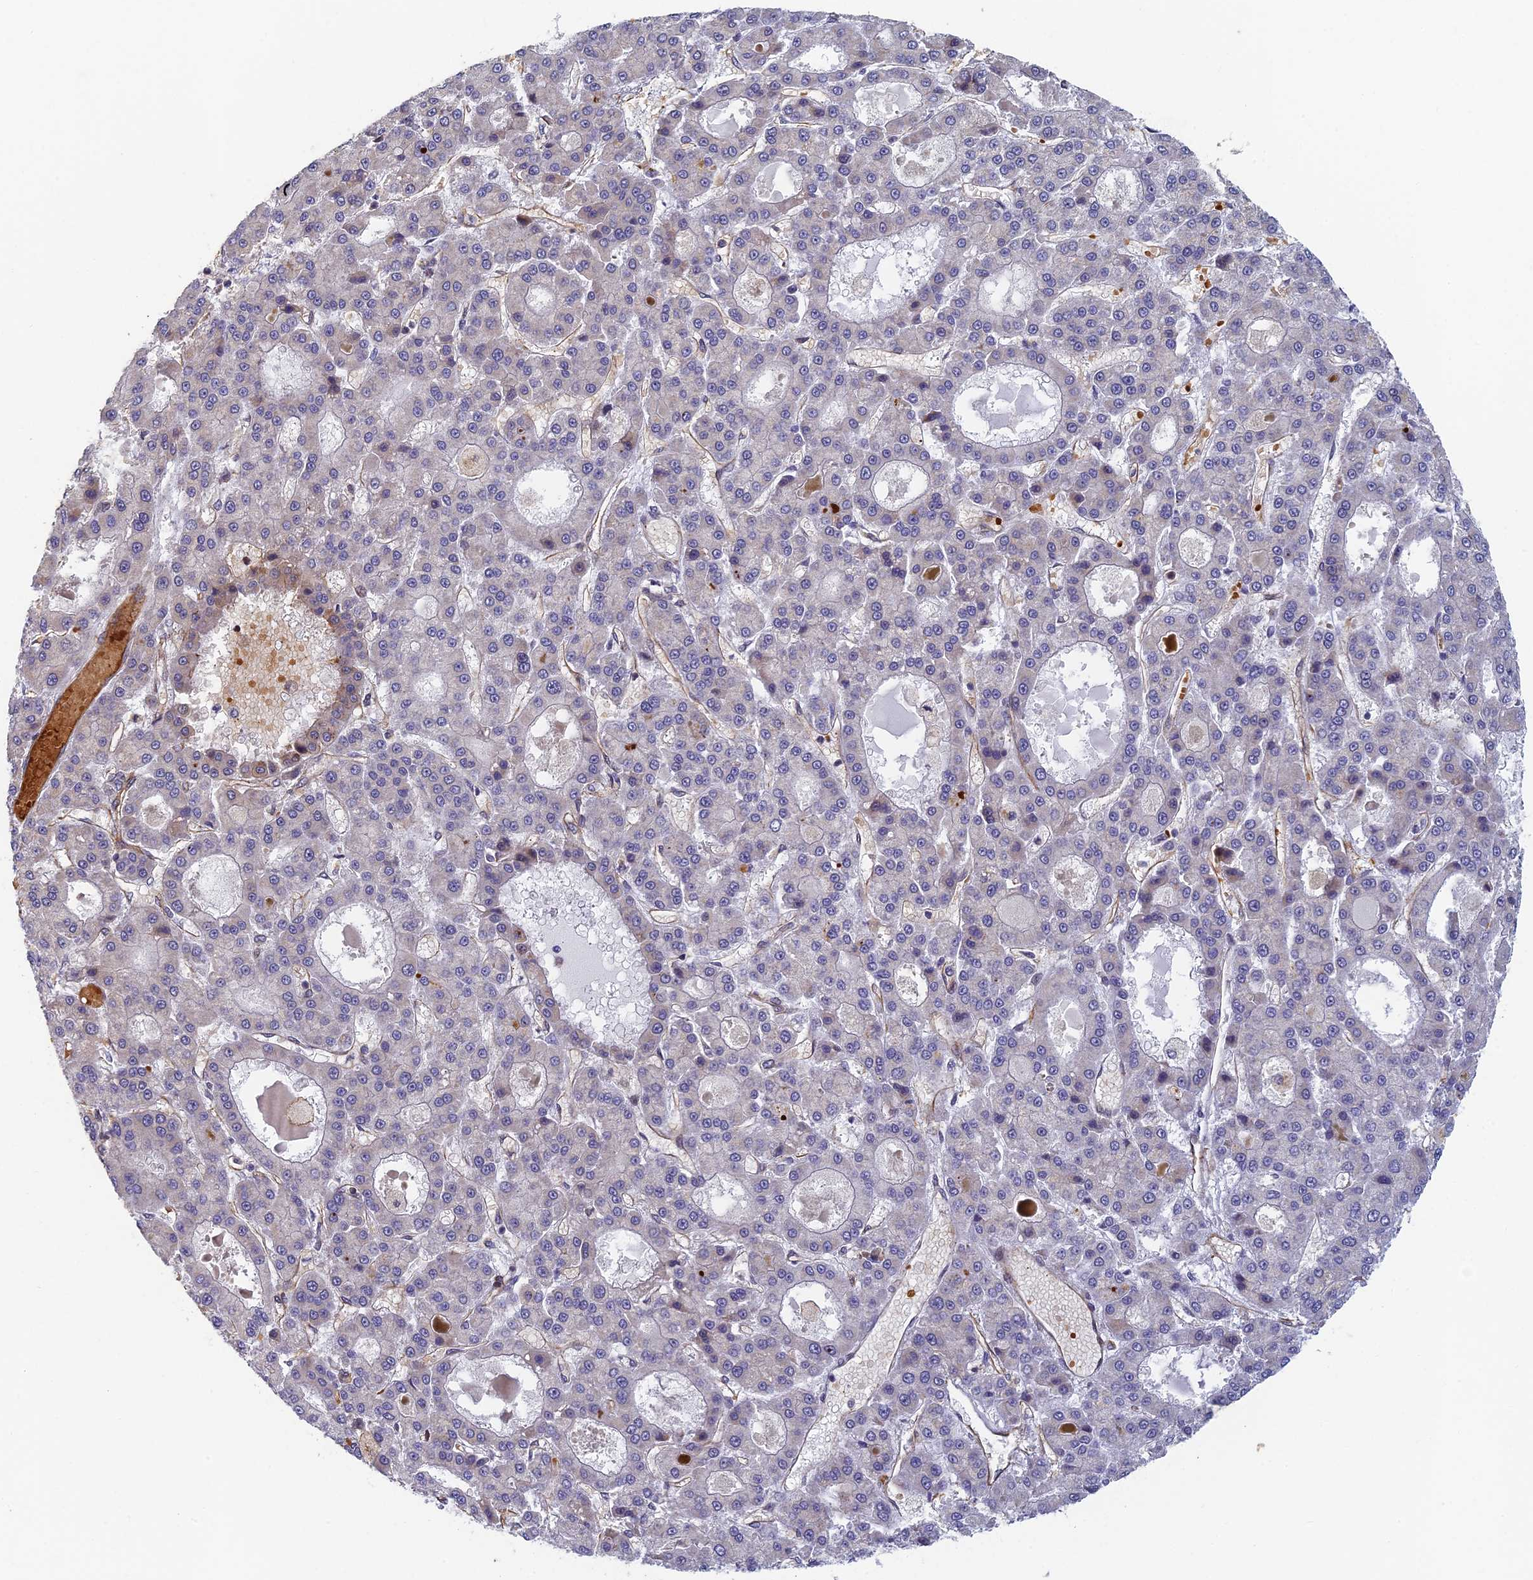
{"staining": {"intensity": "negative", "quantity": "none", "location": "none"}, "tissue": "liver cancer", "cell_type": "Tumor cells", "image_type": "cancer", "snomed": [{"axis": "morphology", "description": "Carcinoma, Hepatocellular, NOS"}, {"axis": "topography", "description": "Liver"}], "caption": "This is a histopathology image of IHC staining of hepatocellular carcinoma (liver), which shows no positivity in tumor cells.", "gene": "ABCB10", "patient": {"sex": "male", "age": 70}}